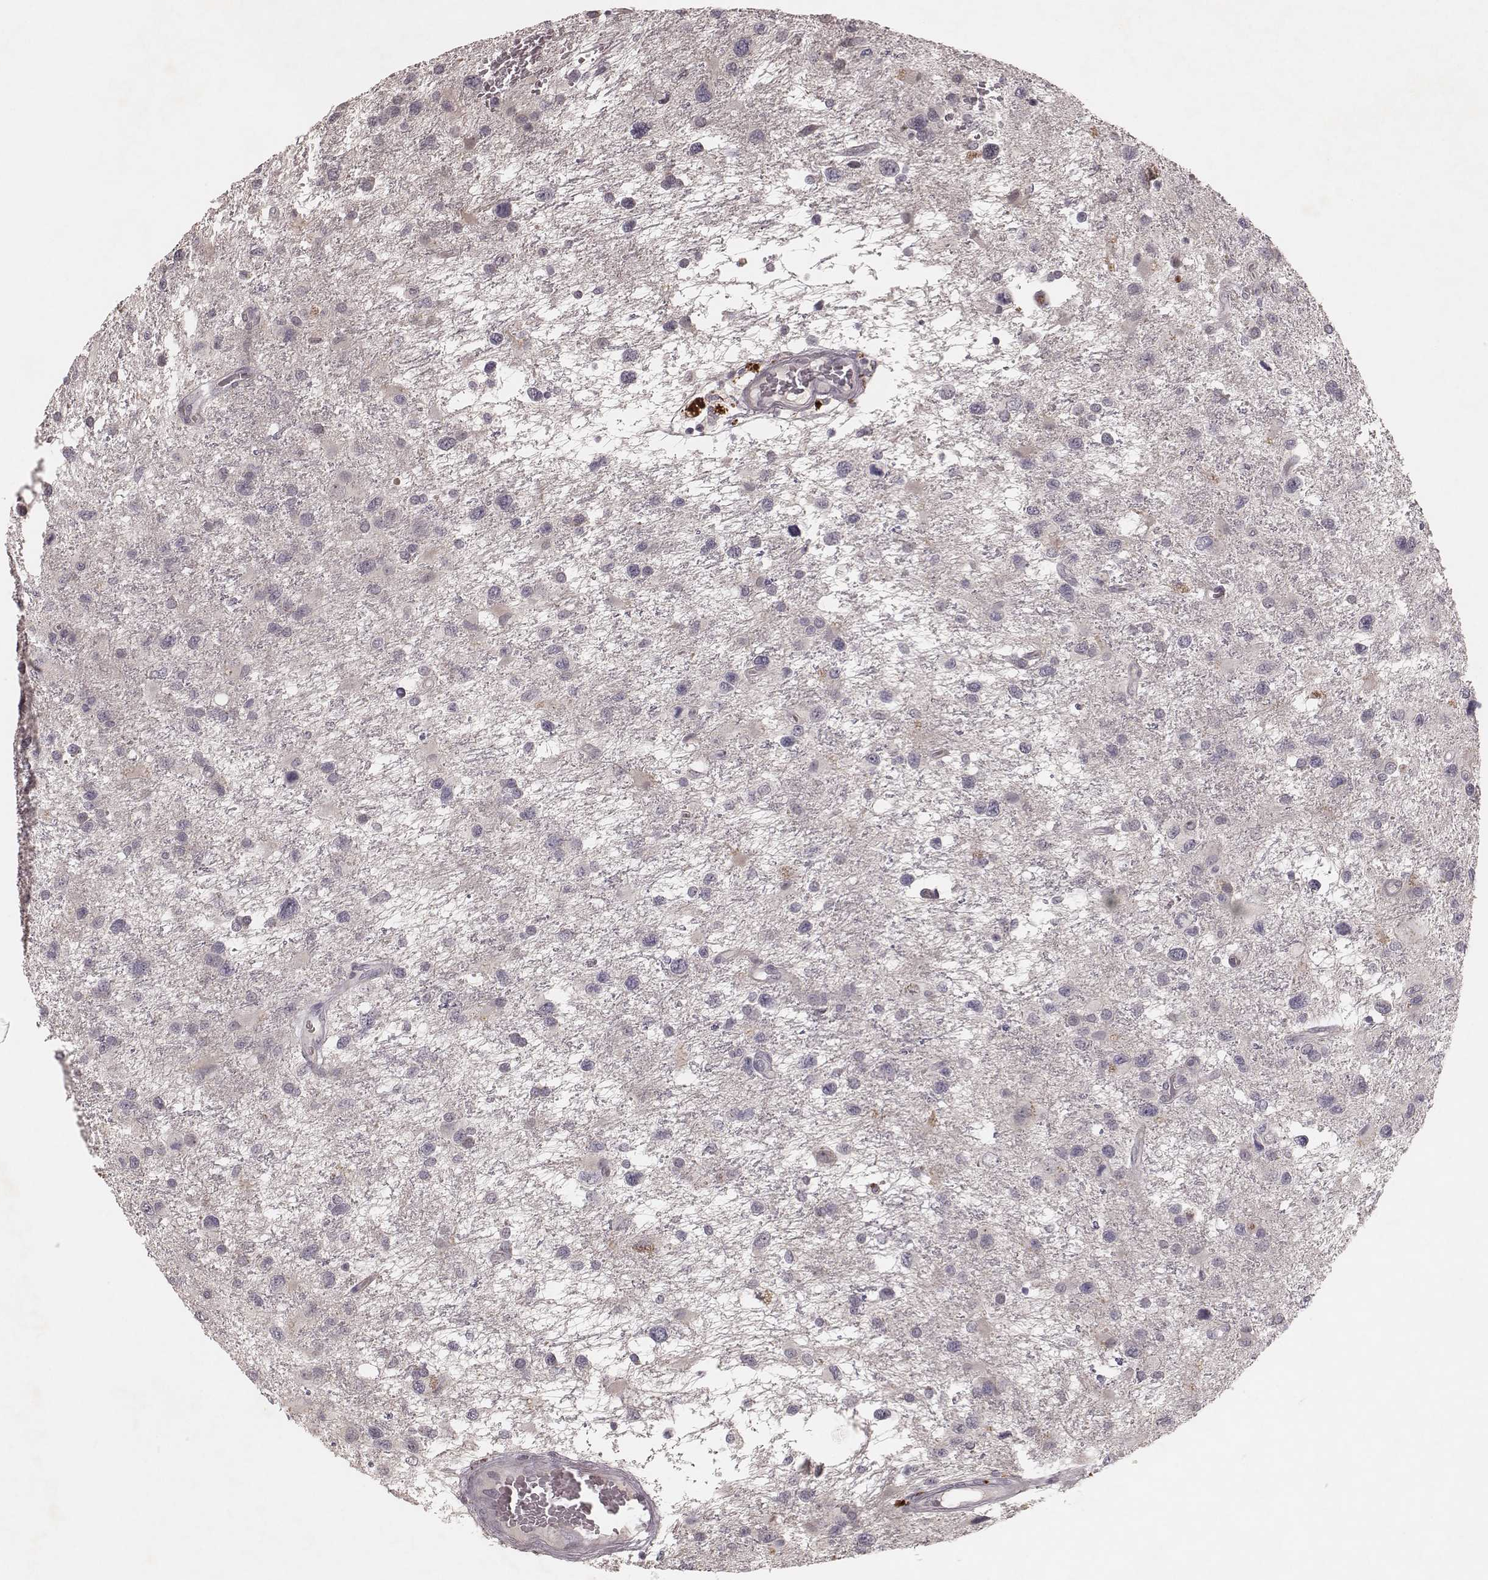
{"staining": {"intensity": "negative", "quantity": "none", "location": "none"}, "tissue": "glioma", "cell_type": "Tumor cells", "image_type": "cancer", "snomed": [{"axis": "morphology", "description": "Glioma, malignant, NOS"}, {"axis": "morphology", "description": "Glioma, malignant, High grade"}, {"axis": "topography", "description": "Brain"}], "caption": "The image reveals no significant expression in tumor cells of glioma. (DAB (3,3'-diaminobenzidine) immunohistochemistry visualized using brightfield microscopy, high magnification).", "gene": "FAM13B", "patient": {"sex": "female", "age": 71}}